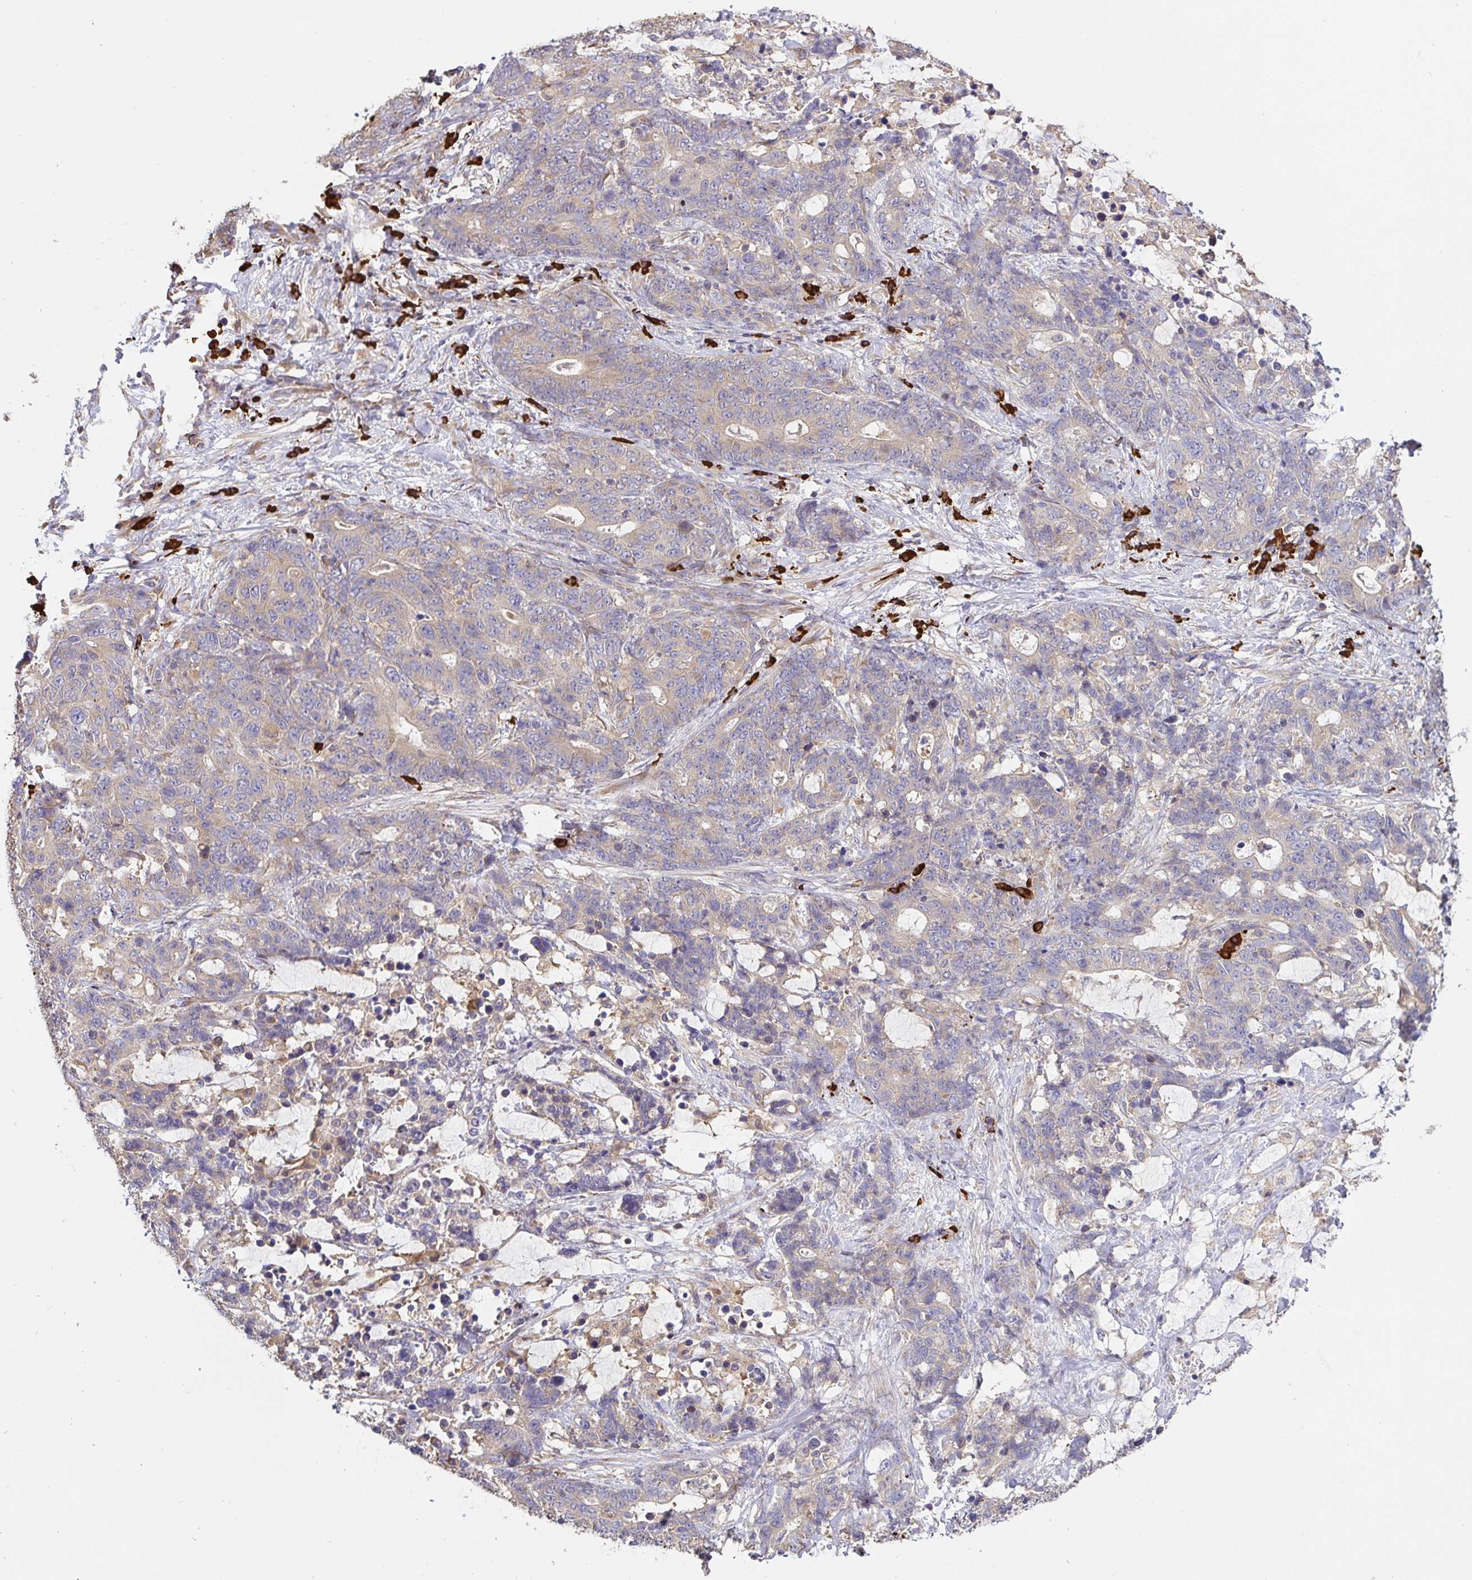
{"staining": {"intensity": "weak", "quantity": "<25%", "location": "cytoplasmic/membranous"}, "tissue": "stomach cancer", "cell_type": "Tumor cells", "image_type": "cancer", "snomed": [{"axis": "morphology", "description": "Normal tissue, NOS"}, {"axis": "morphology", "description": "Adenocarcinoma, NOS"}, {"axis": "topography", "description": "Stomach"}], "caption": "High magnification brightfield microscopy of adenocarcinoma (stomach) stained with DAB (brown) and counterstained with hematoxylin (blue): tumor cells show no significant expression.", "gene": "HAGH", "patient": {"sex": "female", "age": 64}}